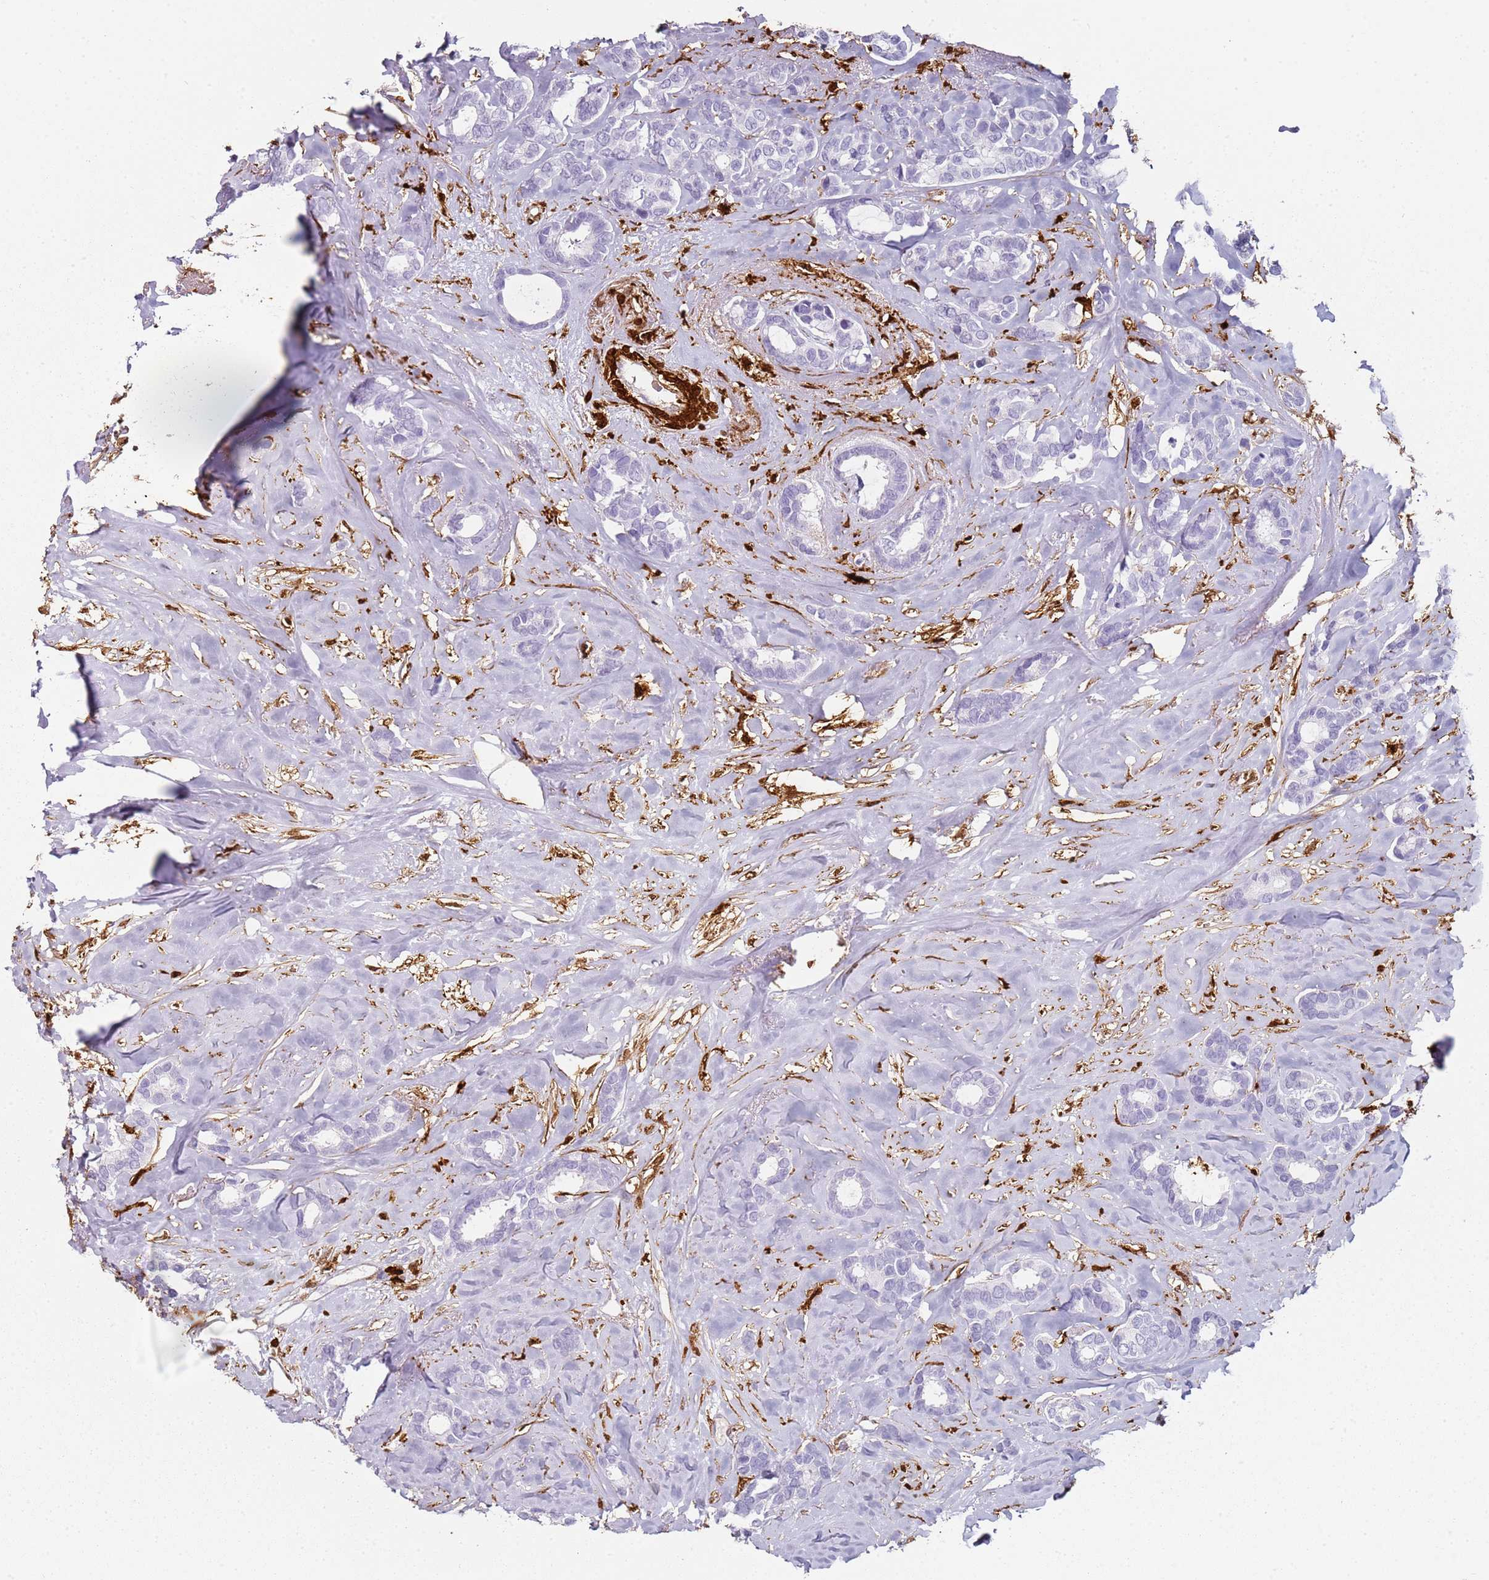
{"staining": {"intensity": "negative", "quantity": "none", "location": "none"}, "tissue": "breast cancer", "cell_type": "Tumor cells", "image_type": "cancer", "snomed": [{"axis": "morphology", "description": "Duct carcinoma"}, {"axis": "topography", "description": "Breast"}], "caption": "High power microscopy histopathology image of an immunohistochemistry image of breast invasive ductal carcinoma, revealing no significant positivity in tumor cells.", "gene": "S100A4", "patient": {"sex": "female", "age": 87}}